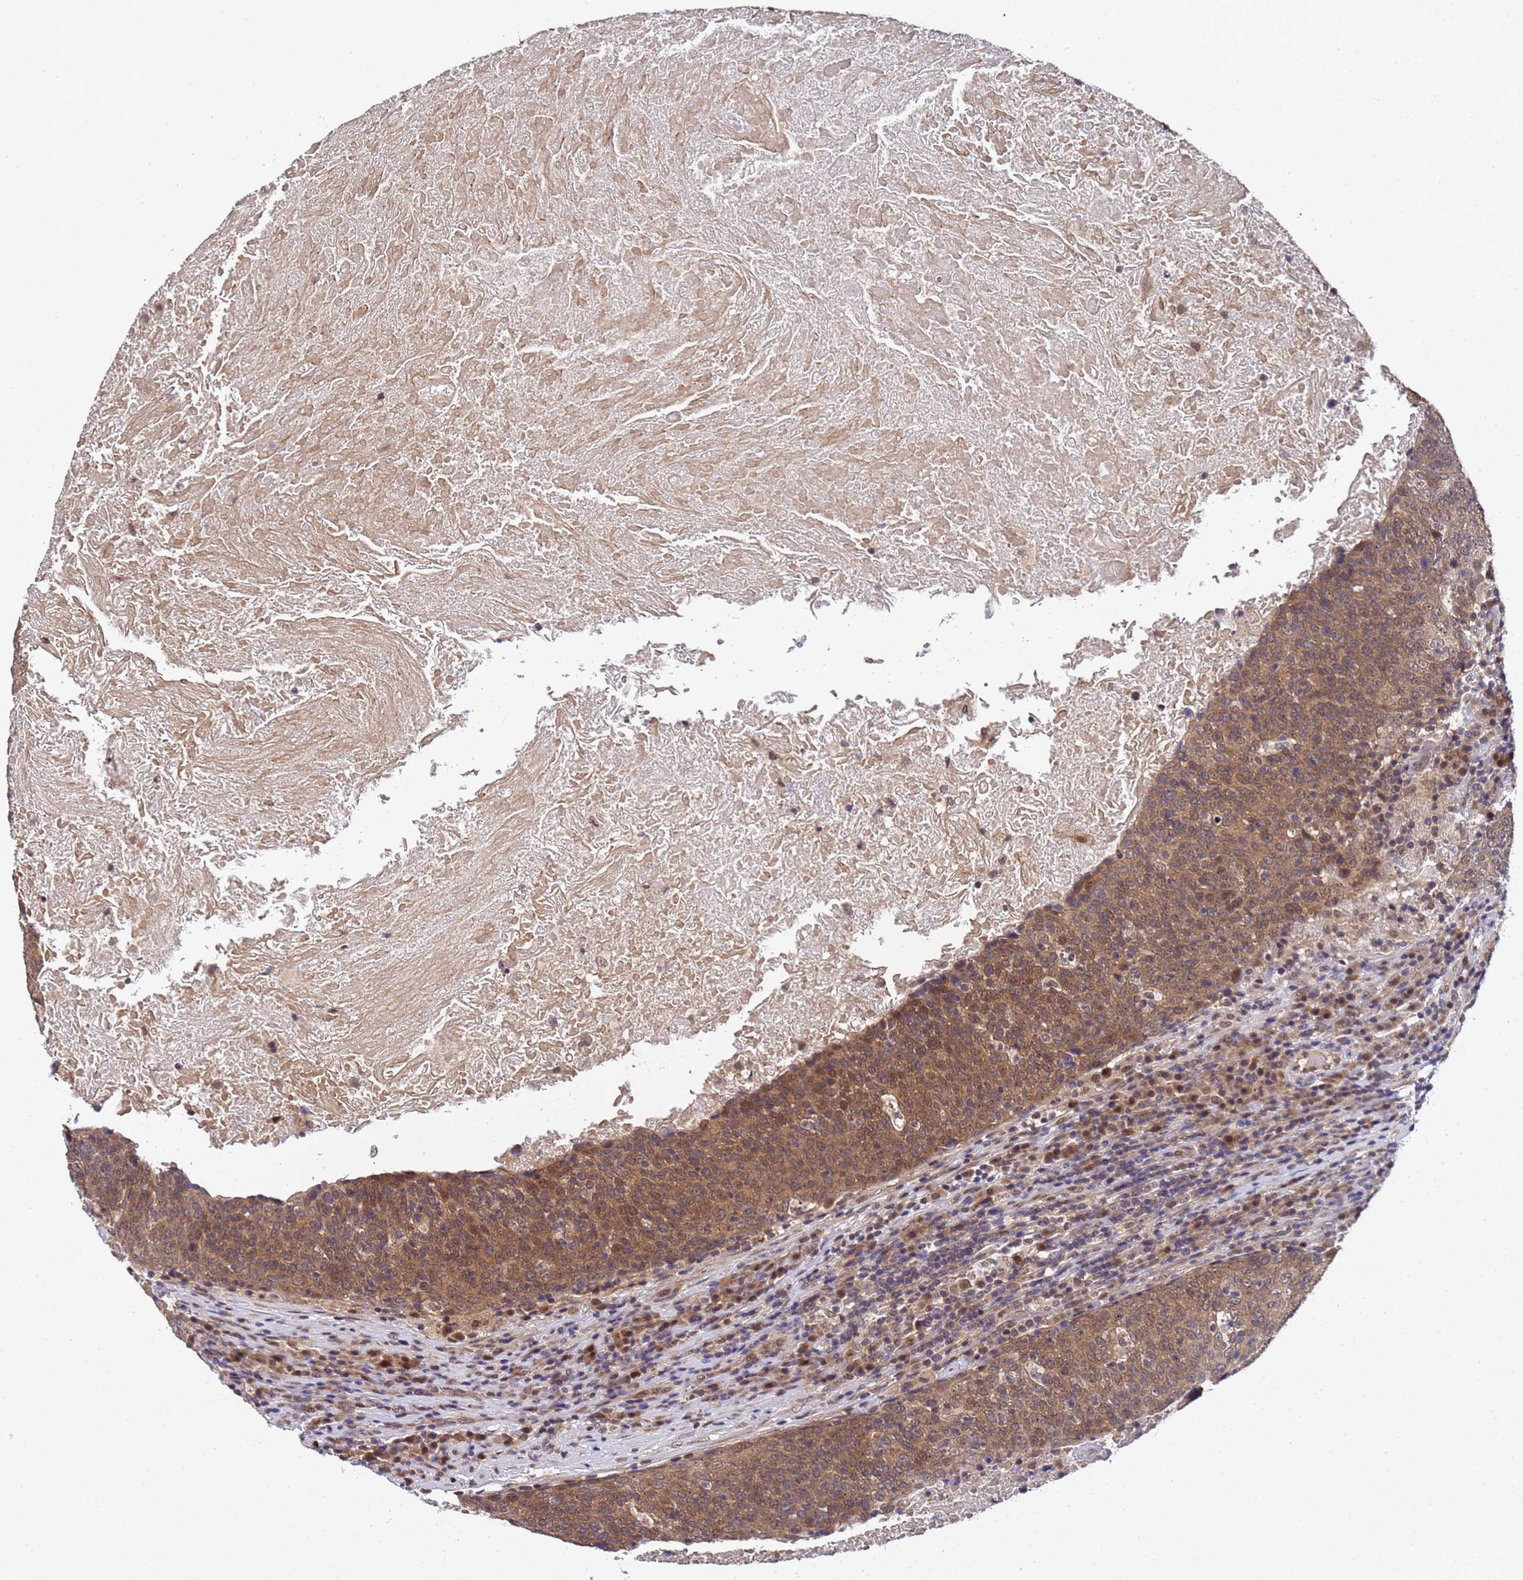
{"staining": {"intensity": "moderate", "quantity": ">75%", "location": "cytoplasmic/membranous"}, "tissue": "head and neck cancer", "cell_type": "Tumor cells", "image_type": "cancer", "snomed": [{"axis": "morphology", "description": "Squamous cell carcinoma, NOS"}, {"axis": "morphology", "description": "Squamous cell carcinoma, metastatic, NOS"}, {"axis": "topography", "description": "Lymph node"}, {"axis": "topography", "description": "Head-Neck"}], "caption": "Head and neck cancer stained with DAB (3,3'-diaminobenzidine) IHC shows medium levels of moderate cytoplasmic/membranous positivity in about >75% of tumor cells. The protein of interest is stained brown, and the nuclei are stained in blue (DAB (3,3'-diaminobenzidine) IHC with brightfield microscopy, high magnification).", "gene": "ANAPC13", "patient": {"sex": "male", "age": 62}}